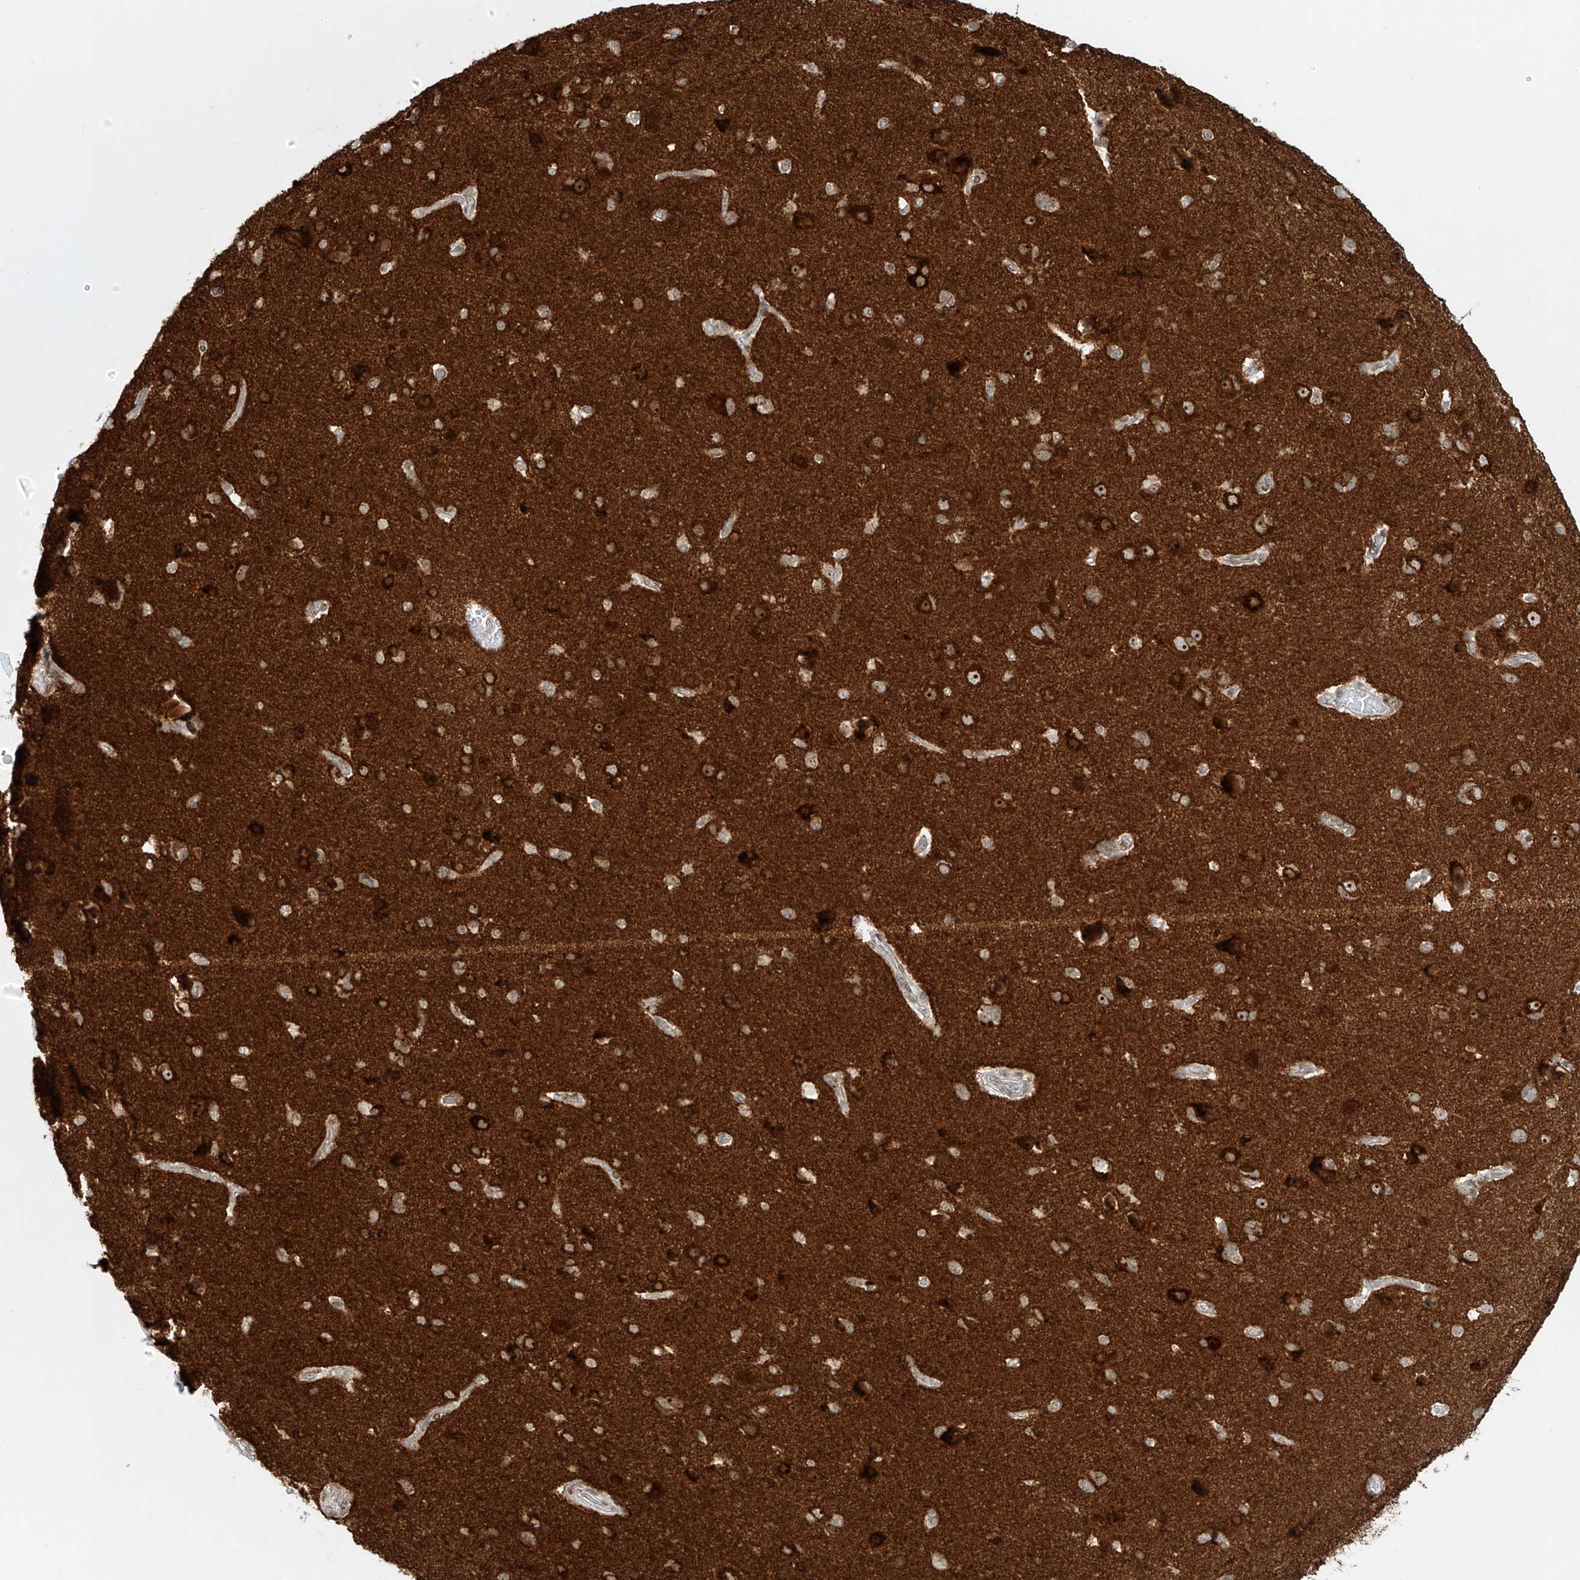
{"staining": {"intensity": "weak", "quantity": "<25%", "location": "nuclear"}, "tissue": "cerebral cortex", "cell_type": "Endothelial cells", "image_type": "normal", "snomed": [{"axis": "morphology", "description": "Normal tissue, NOS"}, {"axis": "topography", "description": "Cerebral cortex"}], "caption": "Endothelial cells show no significant protein expression in normal cerebral cortex.", "gene": "ZNF512", "patient": {"sex": "male", "age": 62}}